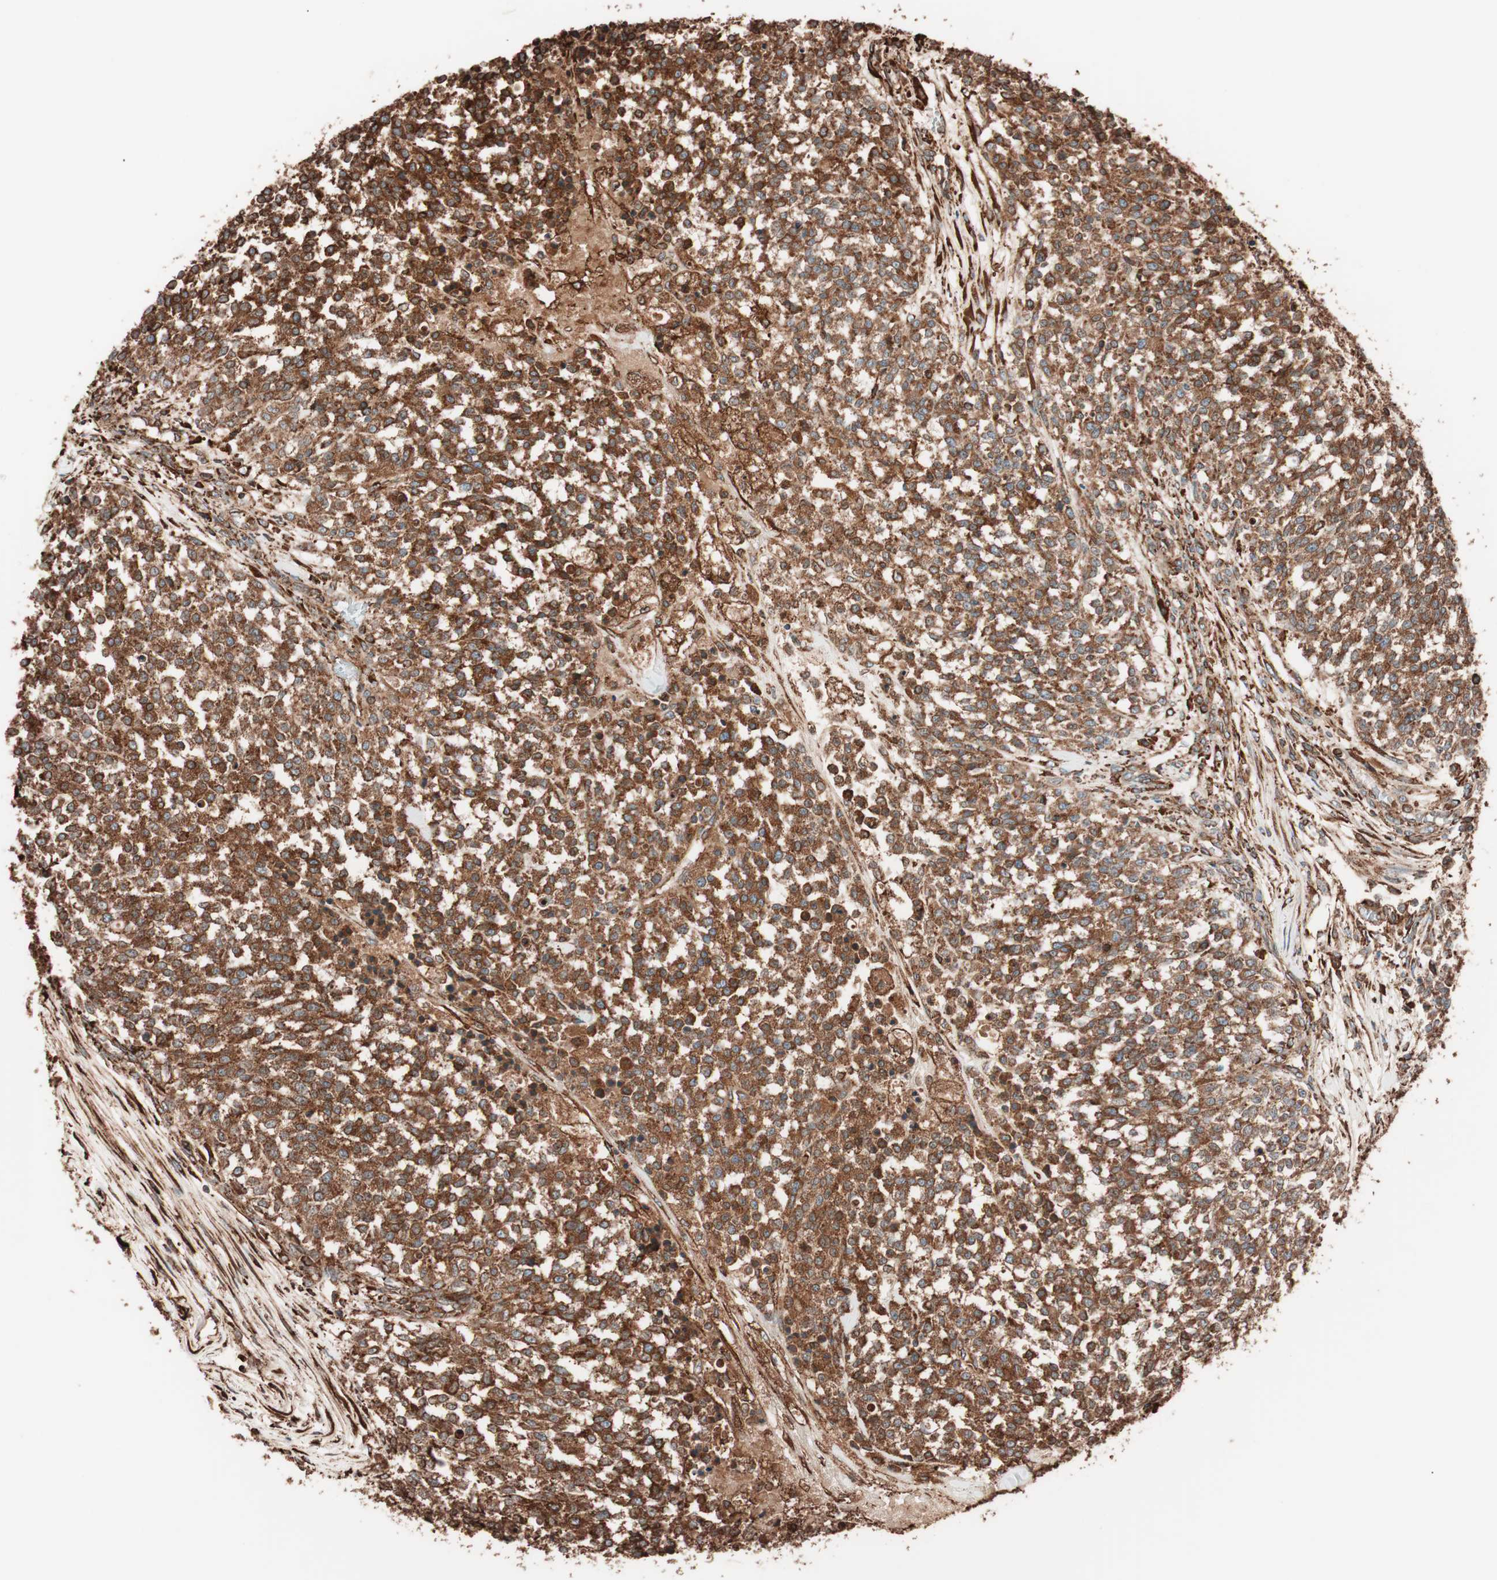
{"staining": {"intensity": "strong", "quantity": ">75%", "location": "cytoplasmic/membranous"}, "tissue": "testis cancer", "cell_type": "Tumor cells", "image_type": "cancer", "snomed": [{"axis": "morphology", "description": "Seminoma, NOS"}, {"axis": "topography", "description": "Testis"}], "caption": "A photomicrograph of testis cancer stained for a protein demonstrates strong cytoplasmic/membranous brown staining in tumor cells. (DAB IHC with brightfield microscopy, high magnification).", "gene": "VEGFA", "patient": {"sex": "male", "age": 59}}